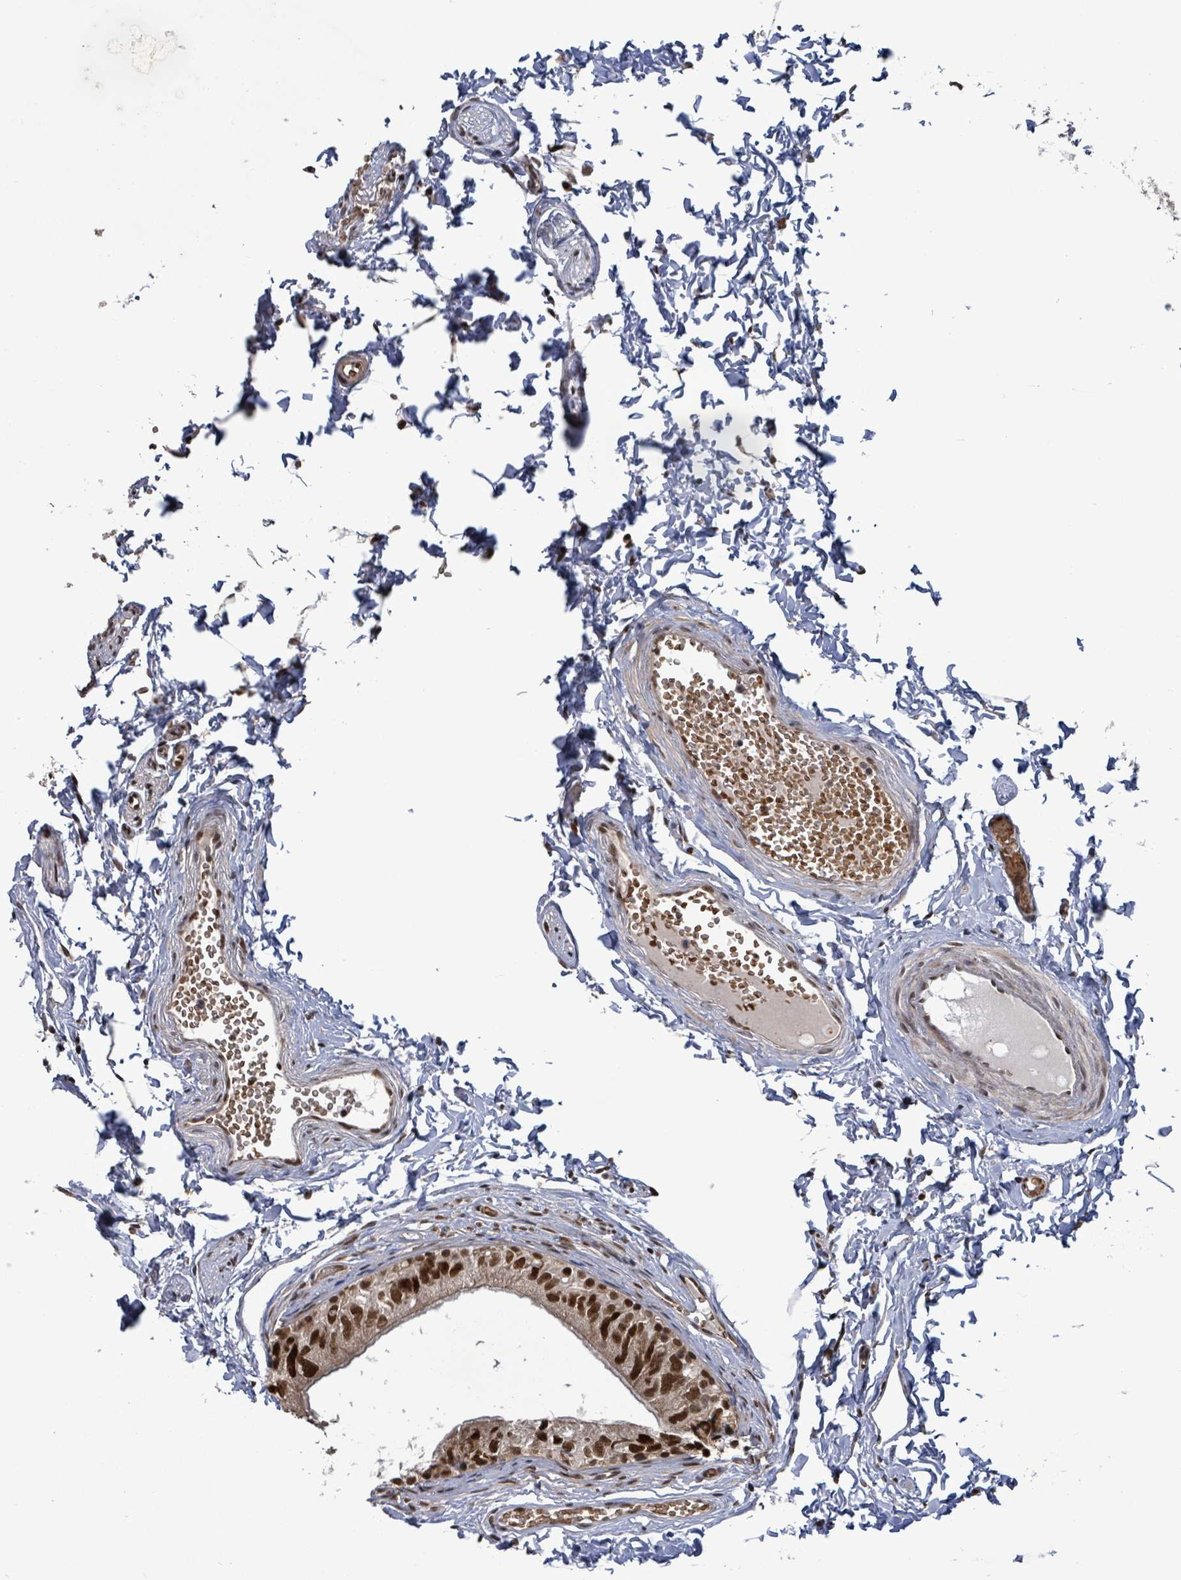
{"staining": {"intensity": "strong", "quantity": ">75%", "location": "nuclear"}, "tissue": "epididymis", "cell_type": "Glandular cells", "image_type": "normal", "snomed": [{"axis": "morphology", "description": "Normal tissue, NOS"}, {"axis": "topography", "description": "Epididymis"}], "caption": "Epididymis stained for a protein (brown) shows strong nuclear positive positivity in approximately >75% of glandular cells.", "gene": "PATZ1", "patient": {"sex": "male", "age": 37}}